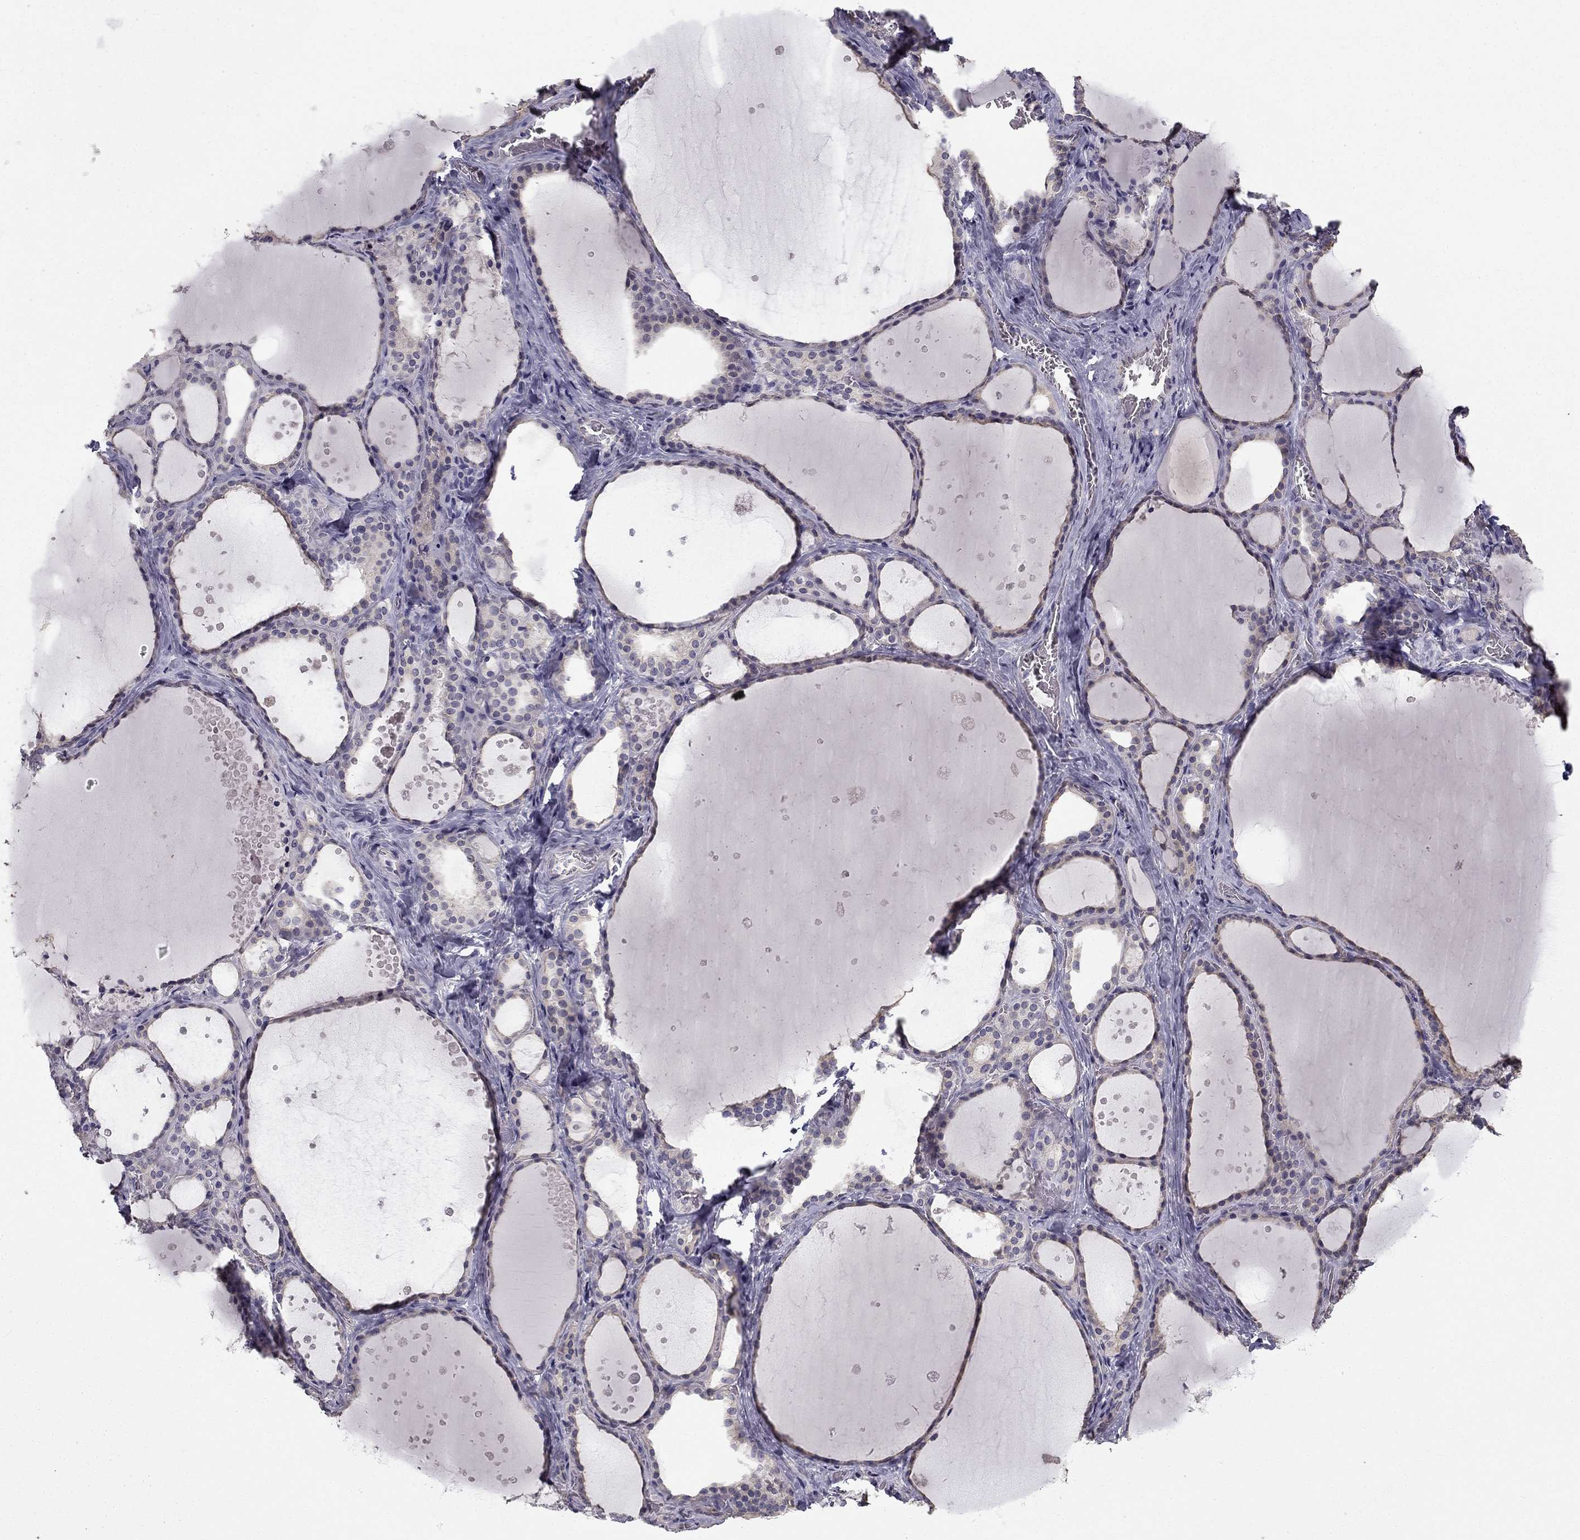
{"staining": {"intensity": "negative", "quantity": "none", "location": "none"}, "tissue": "thyroid gland", "cell_type": "Glandular cells", "image_type": "normal", "snomed": [{"axis": "morphology", "description": "Normal tissue, NOS"}, {"axis": "topography", "description": "Thyroid gland"}], "caption": "This is an immunohistochemistry histopathology image of unremarkable thyroid gland. There is no positivity in glandular cells.", "gene": "CCDC40", "patient": {"sex": "male", "age": 63}}